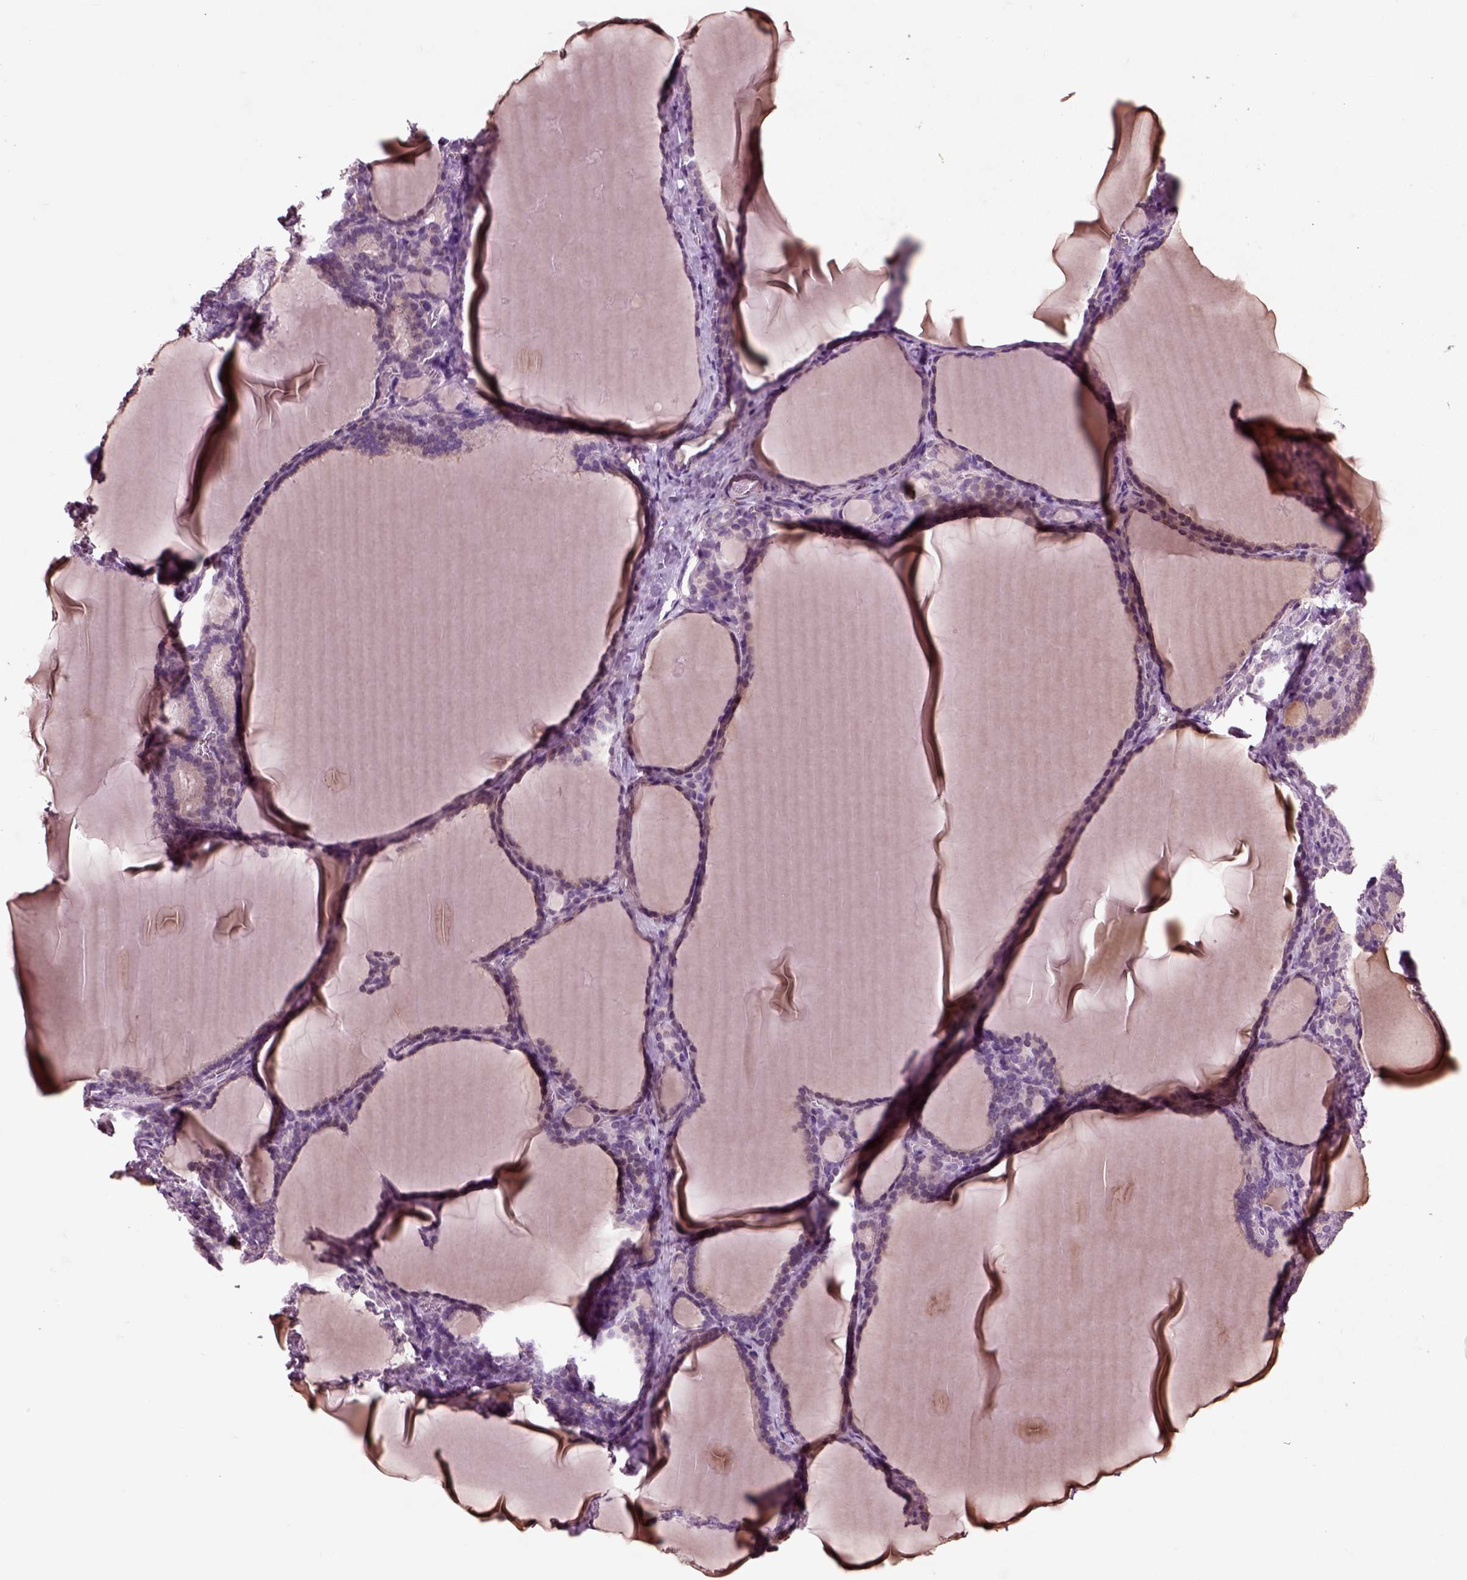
{"staining": {"intensity": "negative", "quantity": "none", "location": "none"}, "tissue": "thyroid gland", "cell_type": "Glandular cells", "image_type": "normal", "snomed": [{"axis": "morphology", "description": "Normal tissue, NOS"}, {"axis": "morphology", "description": "Hyperplasia, NOS"}, {"axis": "topography", "description": "Thyroid gland"}], "caption": "An immunohistochemistry photomicrograph of normal thyroid gland is shown. There is no staining in glandular cells of thyroid gland. Nuclei are stained in blue.", "gene": "CHGB", "patient": {"sex": "female", "age": 27}}